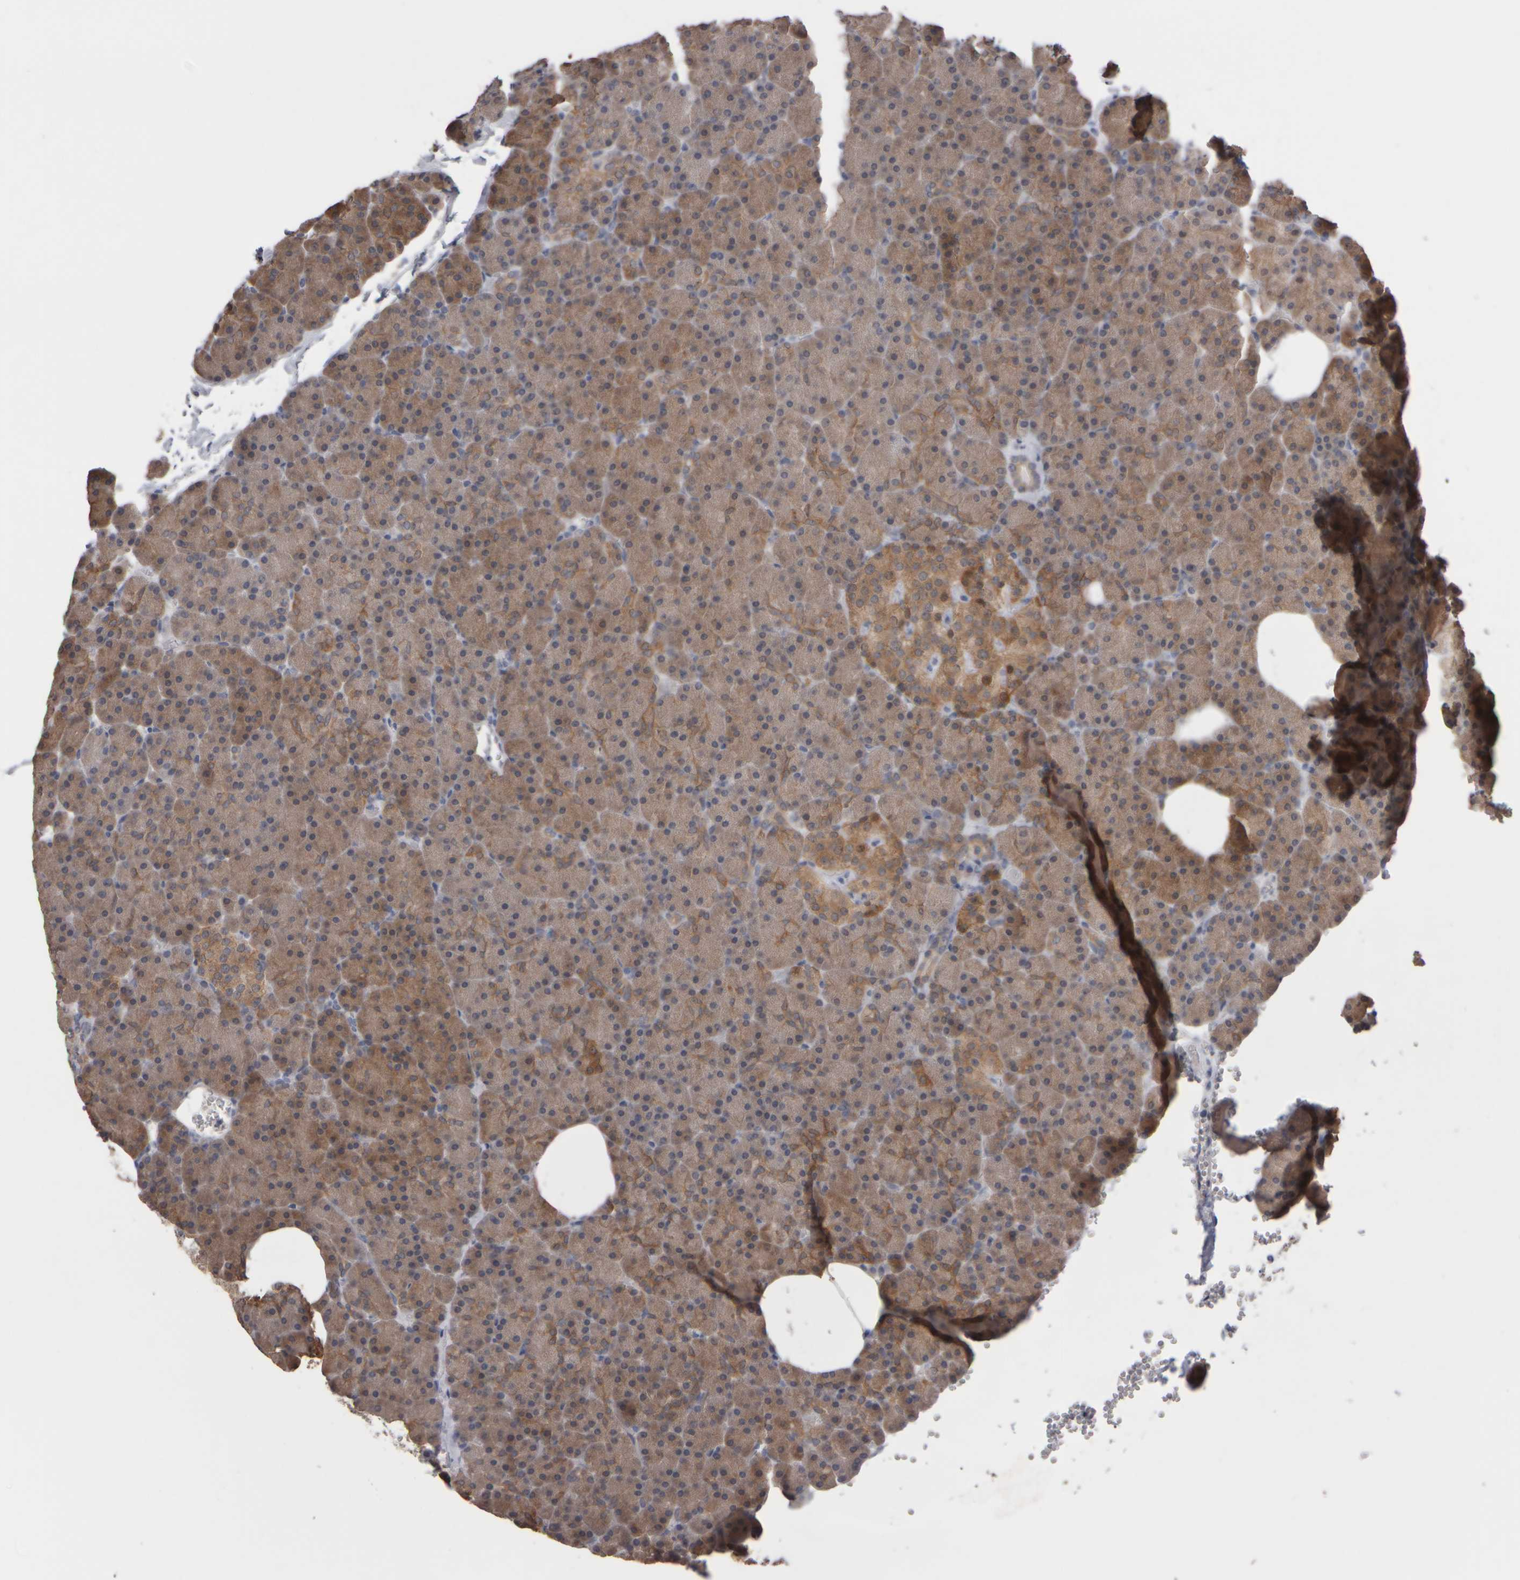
{"staining": {"intensity": "weak", "quantity": "25%-75%", "location": "cytoplasmic/membranous"}, "tissue": "pancreas", "cell_type": "Exocrine glandular cells", "image_type": "normal", "snomed": [{"axis": "morphology", "description": "Normal tissue, NOS"}, {"axis": "morphology", "description": "Carcinoid, malignant, NOS"}, {"axis": "topography", "description": "Pancreas"}], "caption": "IHC micrograph of unremarkable pancreas stained for a protein (brown), which demonstrates low levels of weak cytoplasmic/membranous staining in approximately 25%-75% of exocrine glandular cells.", "gene": "EPHX2", "patient": {"sex": "female", "age": 35}}